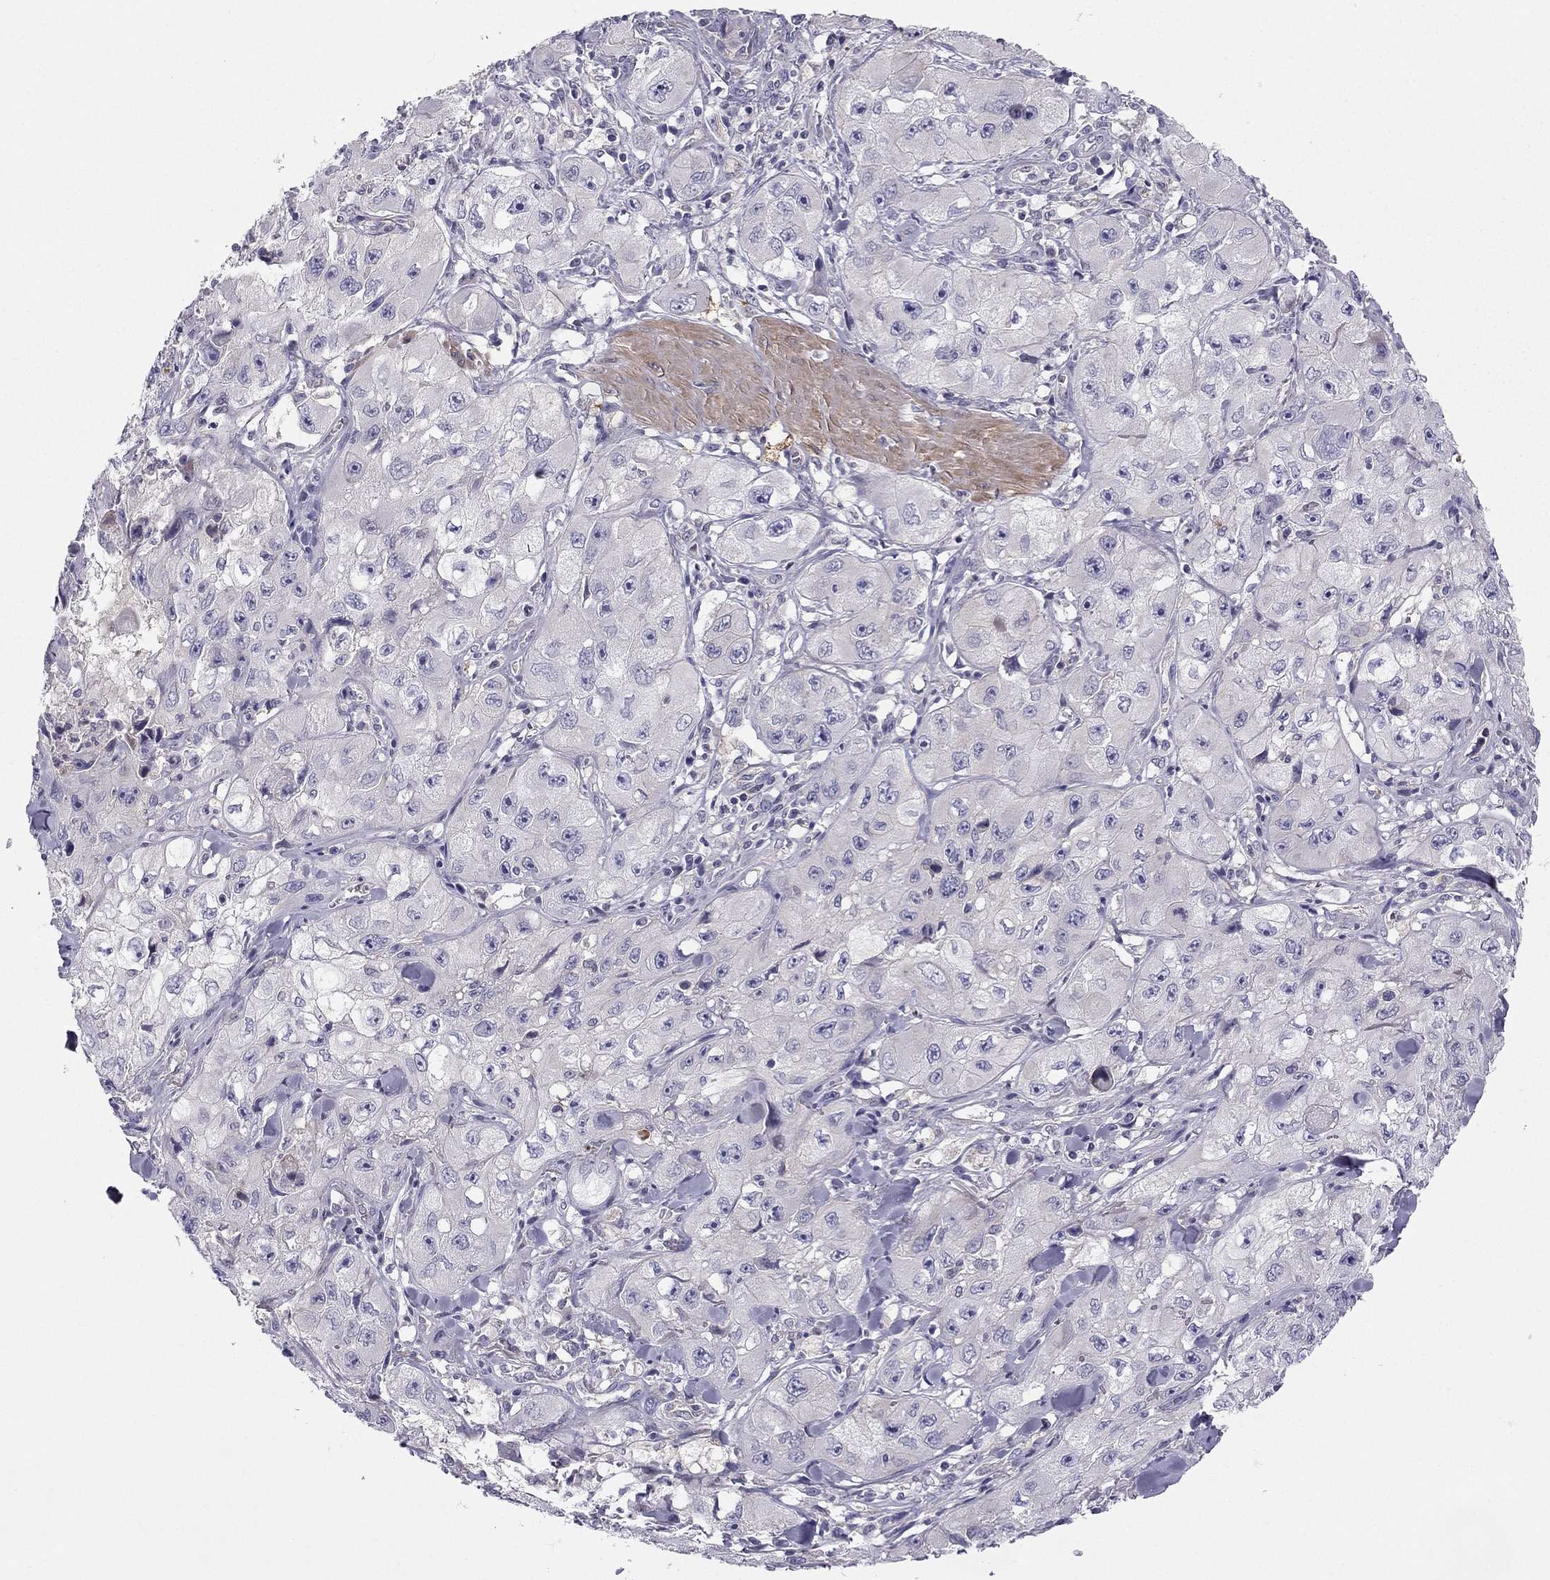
{"staining": {"intensity": "negative", "quantity": "none", "location": "none"}, "tissue": "skin cancer", "cell_type": "Tumor cells", "image_type": "cancer", "snomed": [{"axis": "morphology", "description": "Squamous cell carcinoma, NOS"}, {"axis": "topography", "description": "Skin"}, {"axis": "topography", "description": "Subcutis"}], "caption": "There is no significant expression in tumor cells of skin squamous cell carcinoma.", "gene": "SYT5", "patient": {"sex": "male", "age": 73}}